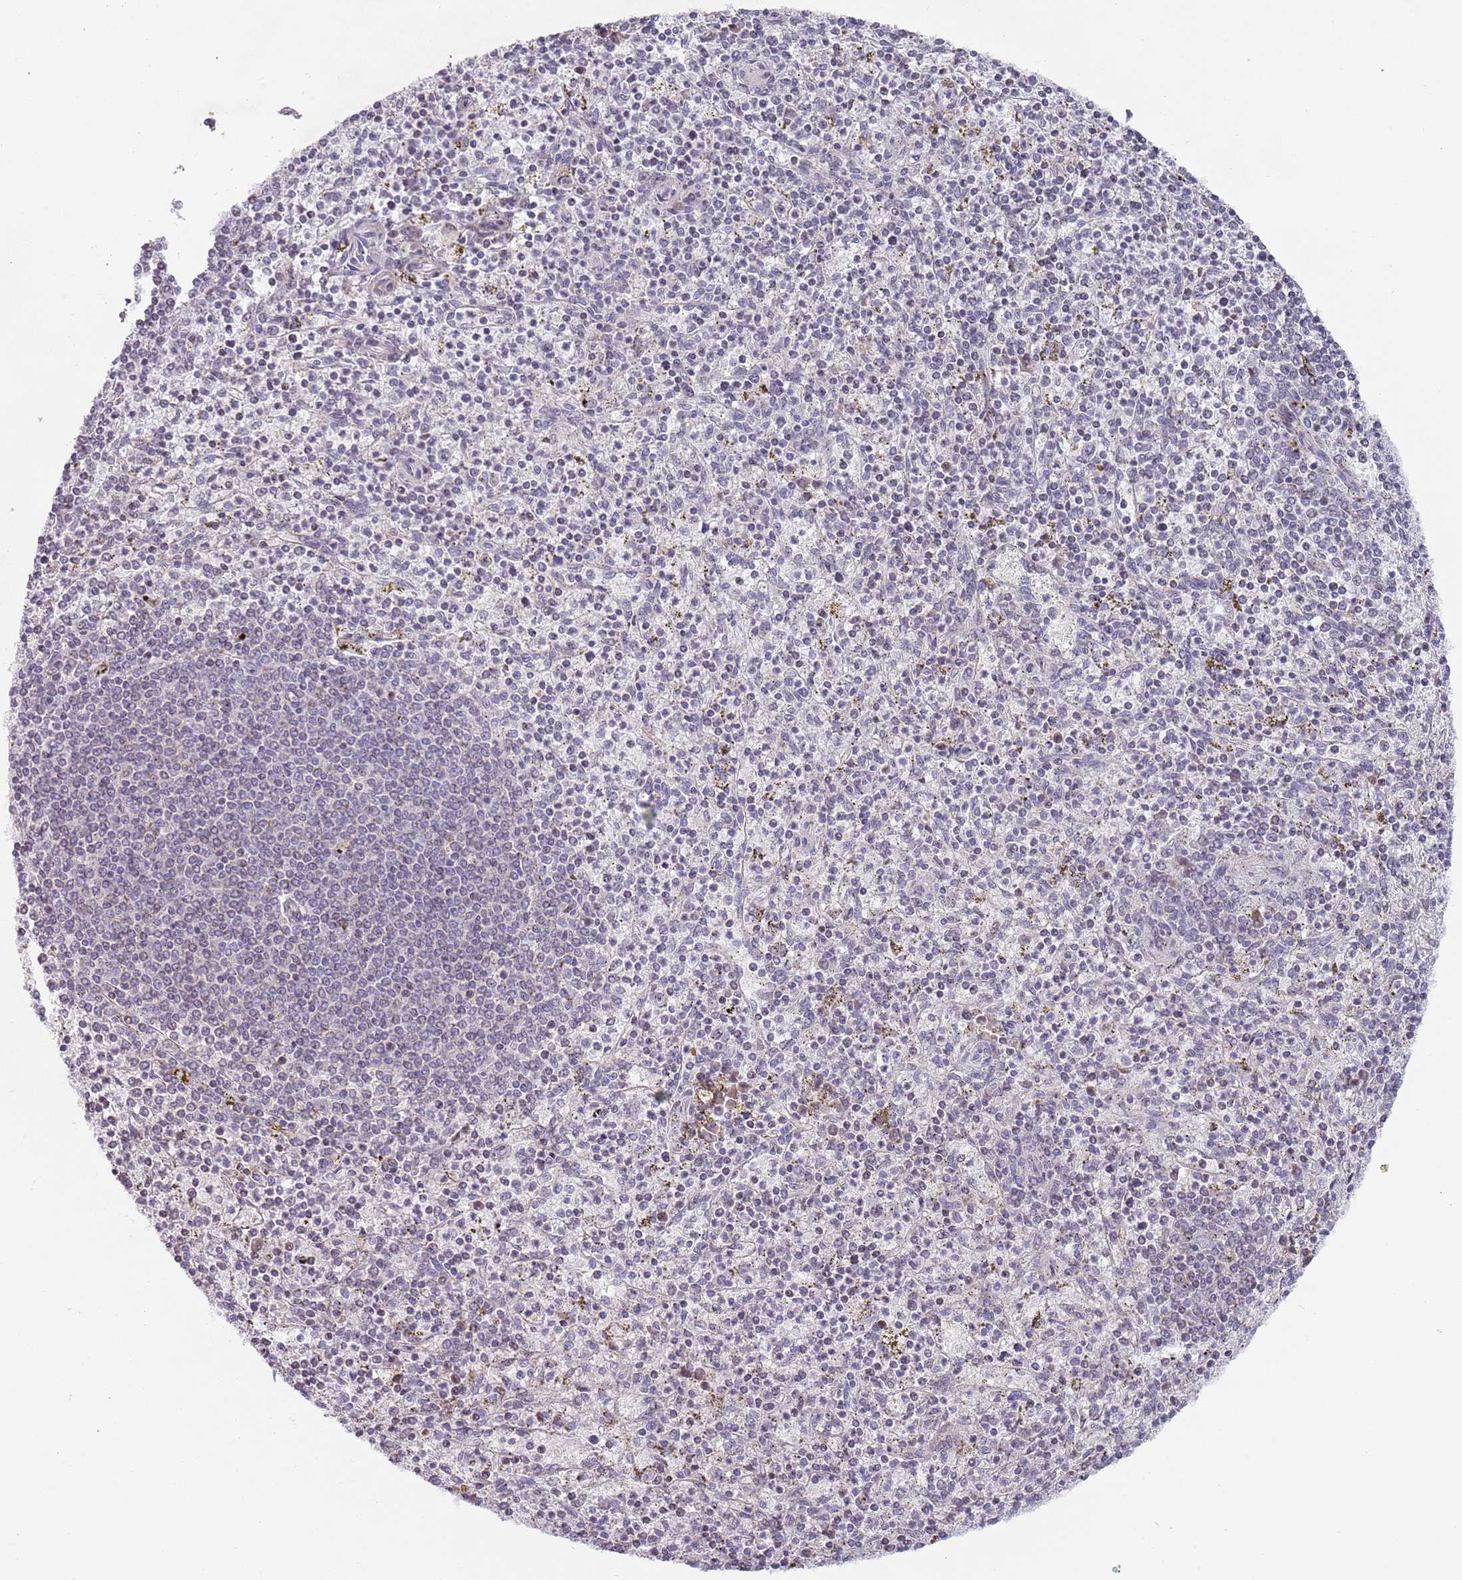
{"staining": {"intensity": "weak", "quantity": "<25%", "location": "cytoplasmic/membranous"}, "tissue": "spleen", "cell_type": "Cells in red pulp", "image_type": "normal", "snomed": [{"axis": "morphology", "description": "Normal tissue, NOS"}, {"axis": "topography", "description": "Spleen"}], "caption": "DAB (3,3'-diaminobenzidine) immunohistochemical staining of unremarkable spleen reveals no significant positivity in cells in red pulp.", "gene": "PRAC1", "patient": {"sex": "male", "age": 72}}